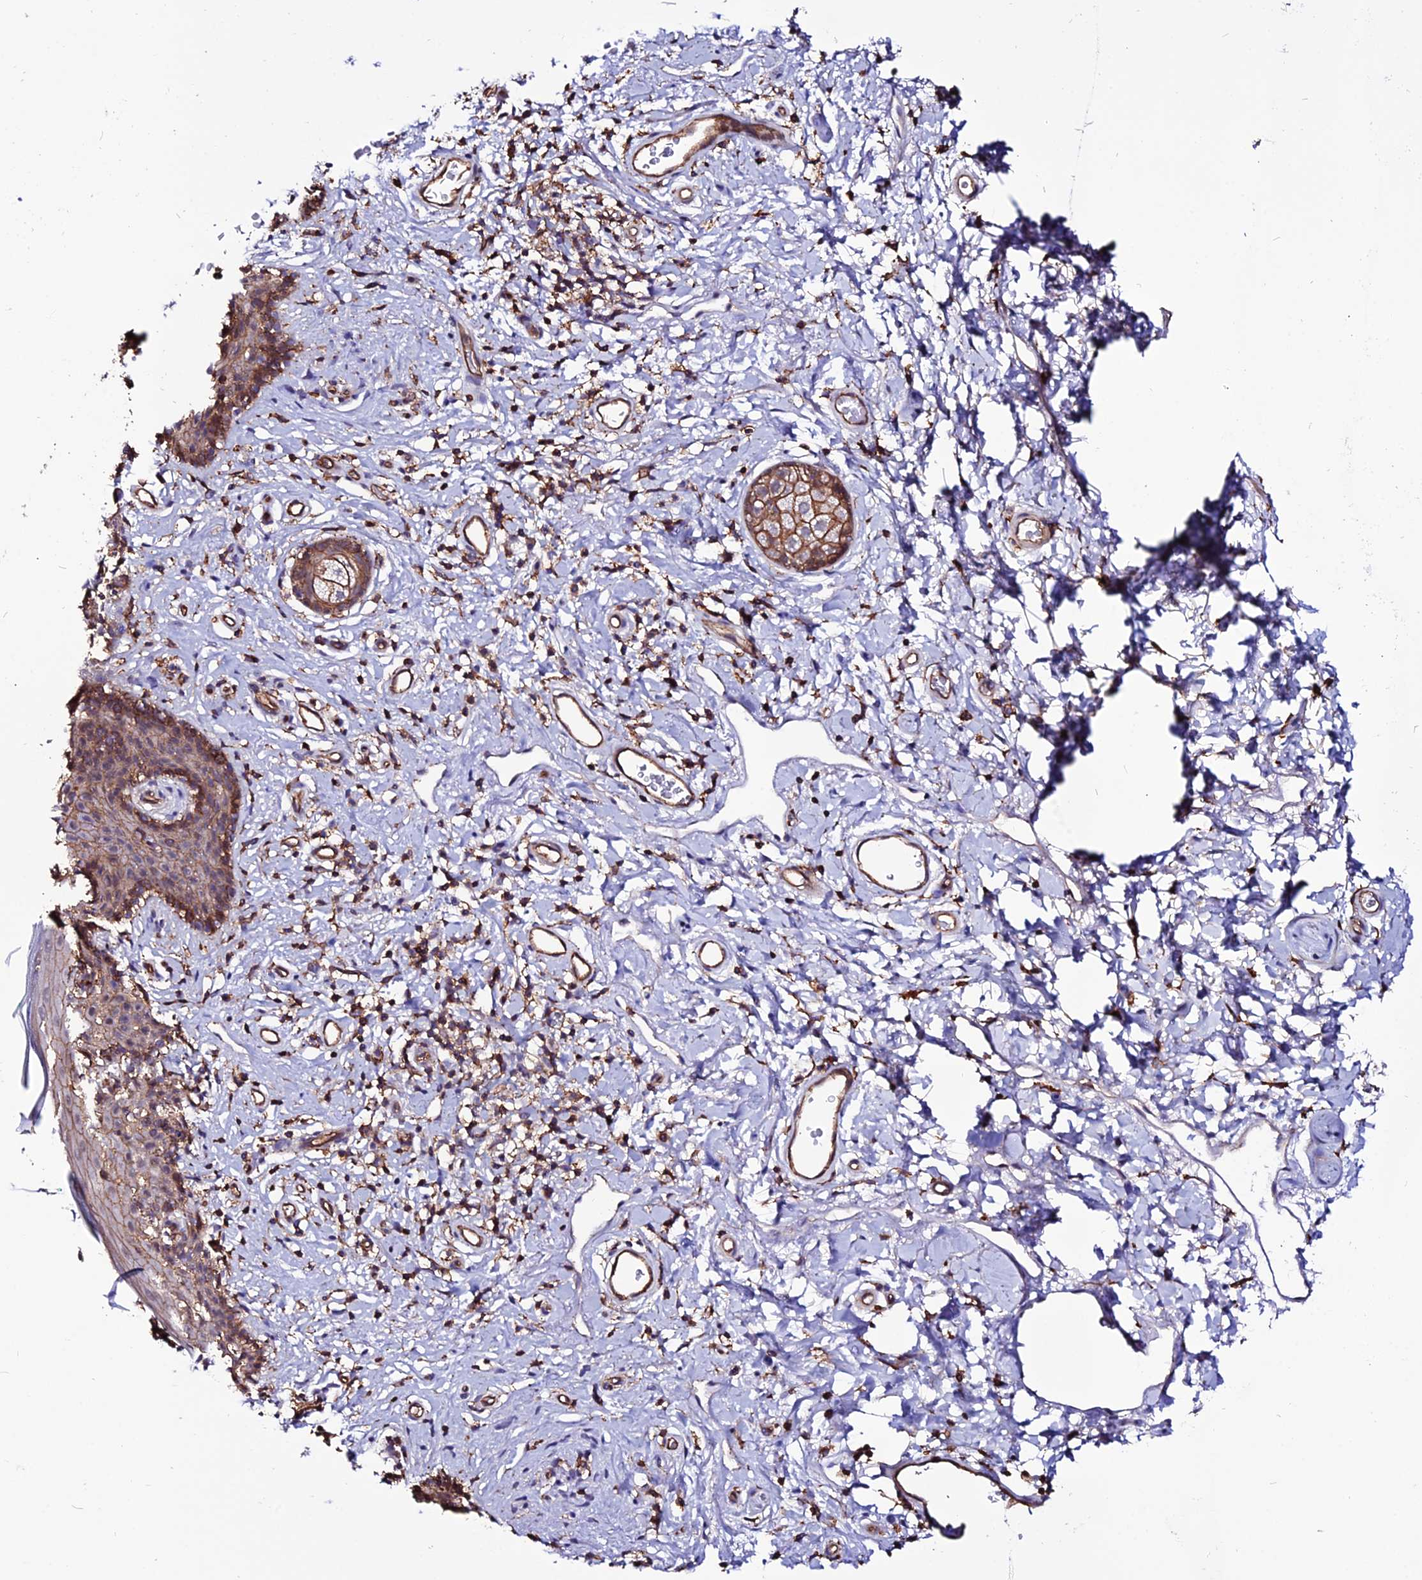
{"staining": {"intensity": "moderate", "quantity": ">75%", "location": "cytoplasmic/membranous"}, "tissue": "skin", "cell_type": "Epidermal cells", "image_type": "normal", "snomed": [{"axis": "morphology", "description": "Normal tissue, NOS"}, {"axis": "topography", "description": "Vulva"}], "caption": "Immunohistochemical staining of normal human skin displays >75% levels of moderate cytoplasmic/membranous protein positivity in about >75% of epidermal cells. (DAB (3,3'-diaminobenzidine) IHC with brightfield microscopy, high magnification).", "gene": "USP17L10", "patient": {"sex": "female", "age": 66}}